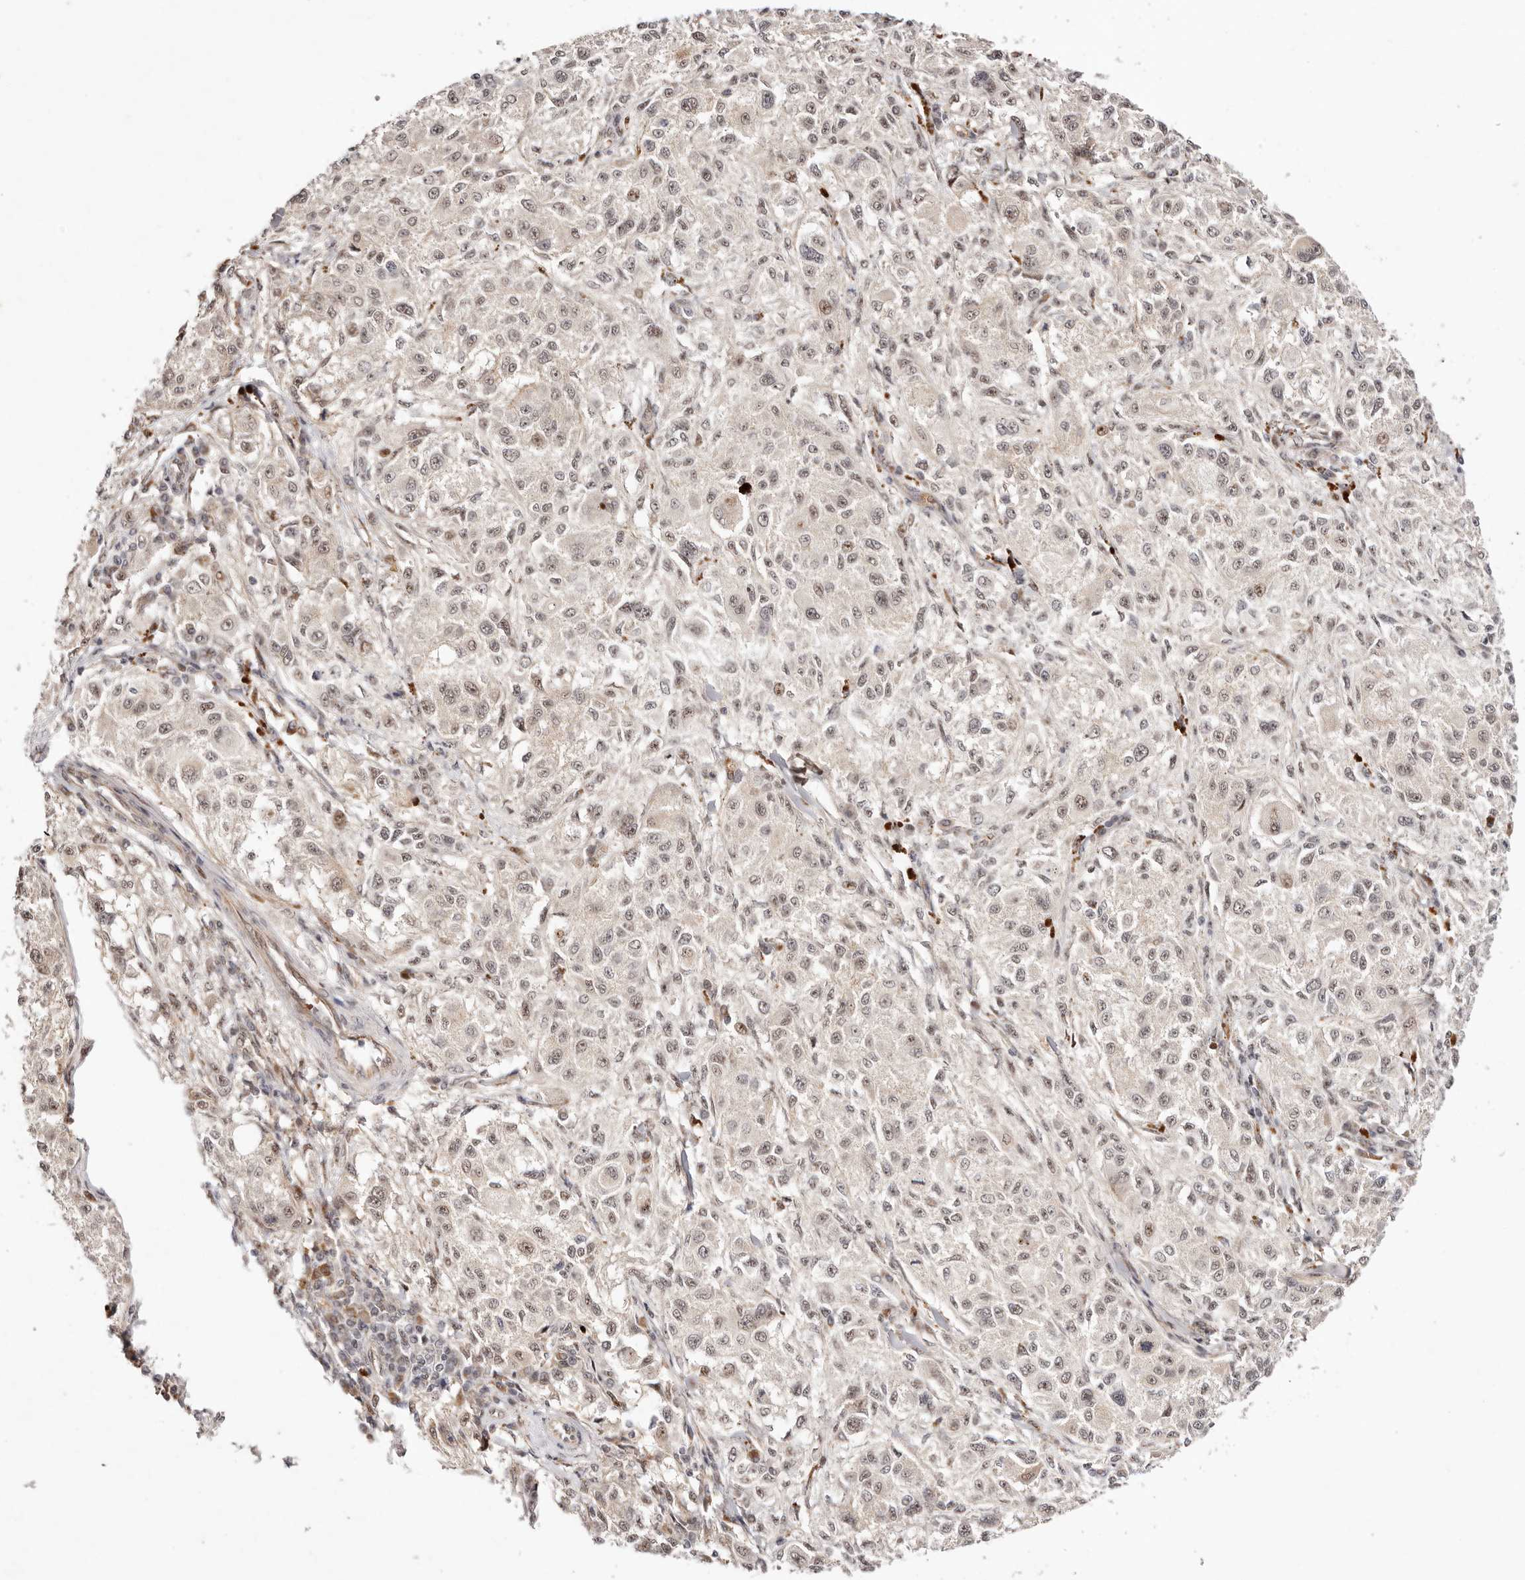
{"staining": {"intensity": "weak", "quantity": "25%-75%", "location": "nuclear"}, "tissue": "melanoma", "cell_type": "Tumor cells", "image_type": "cancer", "snomed": [{"axis": "morphology", "description": "Necrosis, NOS"}, {"axis": "morphology", "description": "Malignant melanoma, NOS"}, {"axis": "topography", "description": "Skin"}], "caption": "Malignant melanoma tissue demonstrates weak nuclear expression in approximately 25%-75% of tumor cells (IHC, brightfield microscopy, high magnification).", "gene": "WRN", "patient": {"sex": "female", "age": 87}}